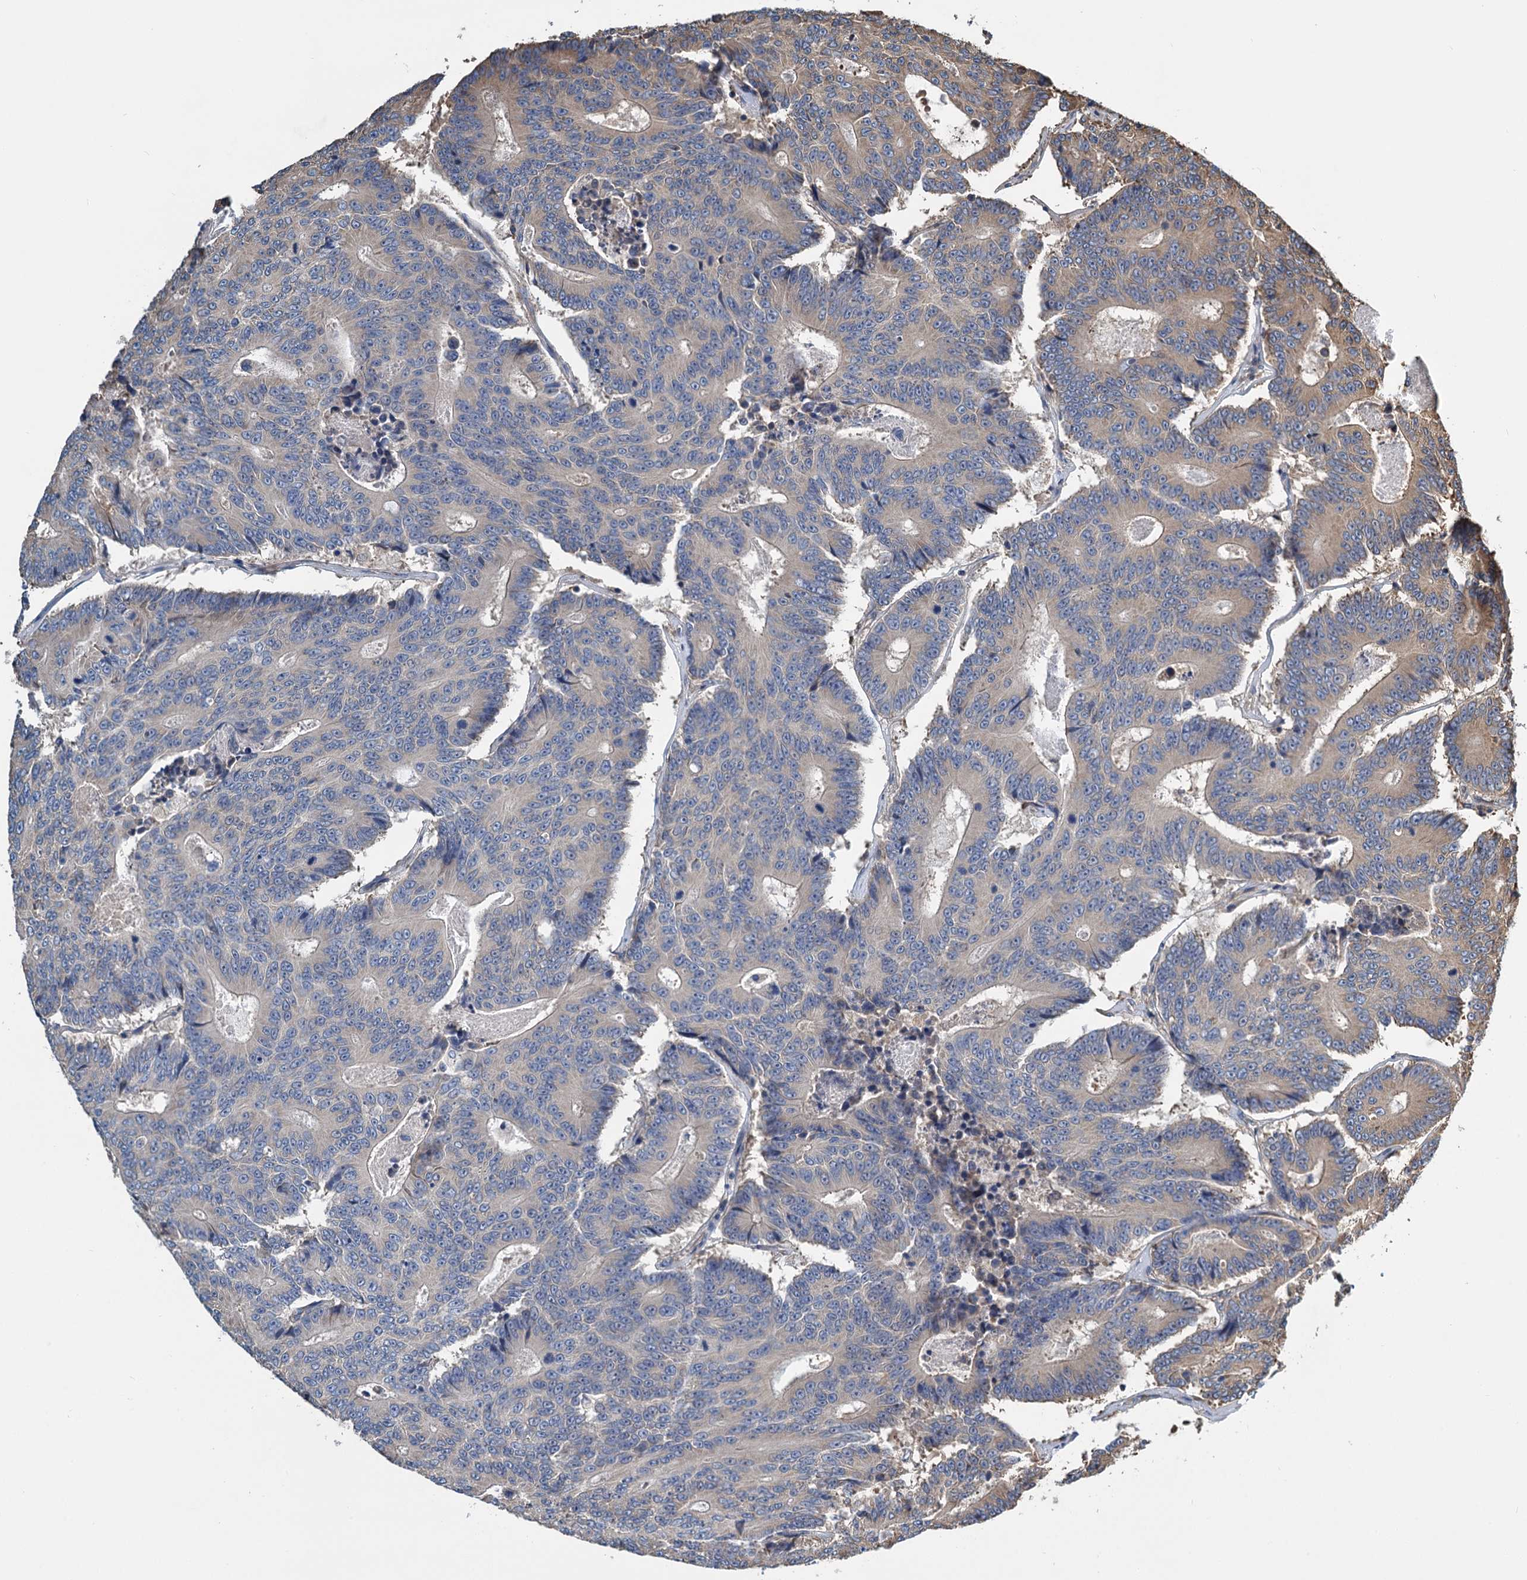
{"staining": {"intensity": "moderate", "quantity": "<25%", "location": "cytoplasmic/membranous"}, "tissue": "colorectal cancer", "cell_type": "Tumor cells", "image_type": "cancer", "snomed": [{"axis": "morphology", "description": "Adenocarcinoma, NOS"}, {"axis": "topography", "description": "Colon"}], "caption": "There is low levels of moderate cytoplasmic/membranous expression in tumor cells of colorectal adenocarcinoma, as demonstrated by immunohistochemical staining (brown color).", "gene": "LINS1", "patient": {"sex": "male", "age": 83}}